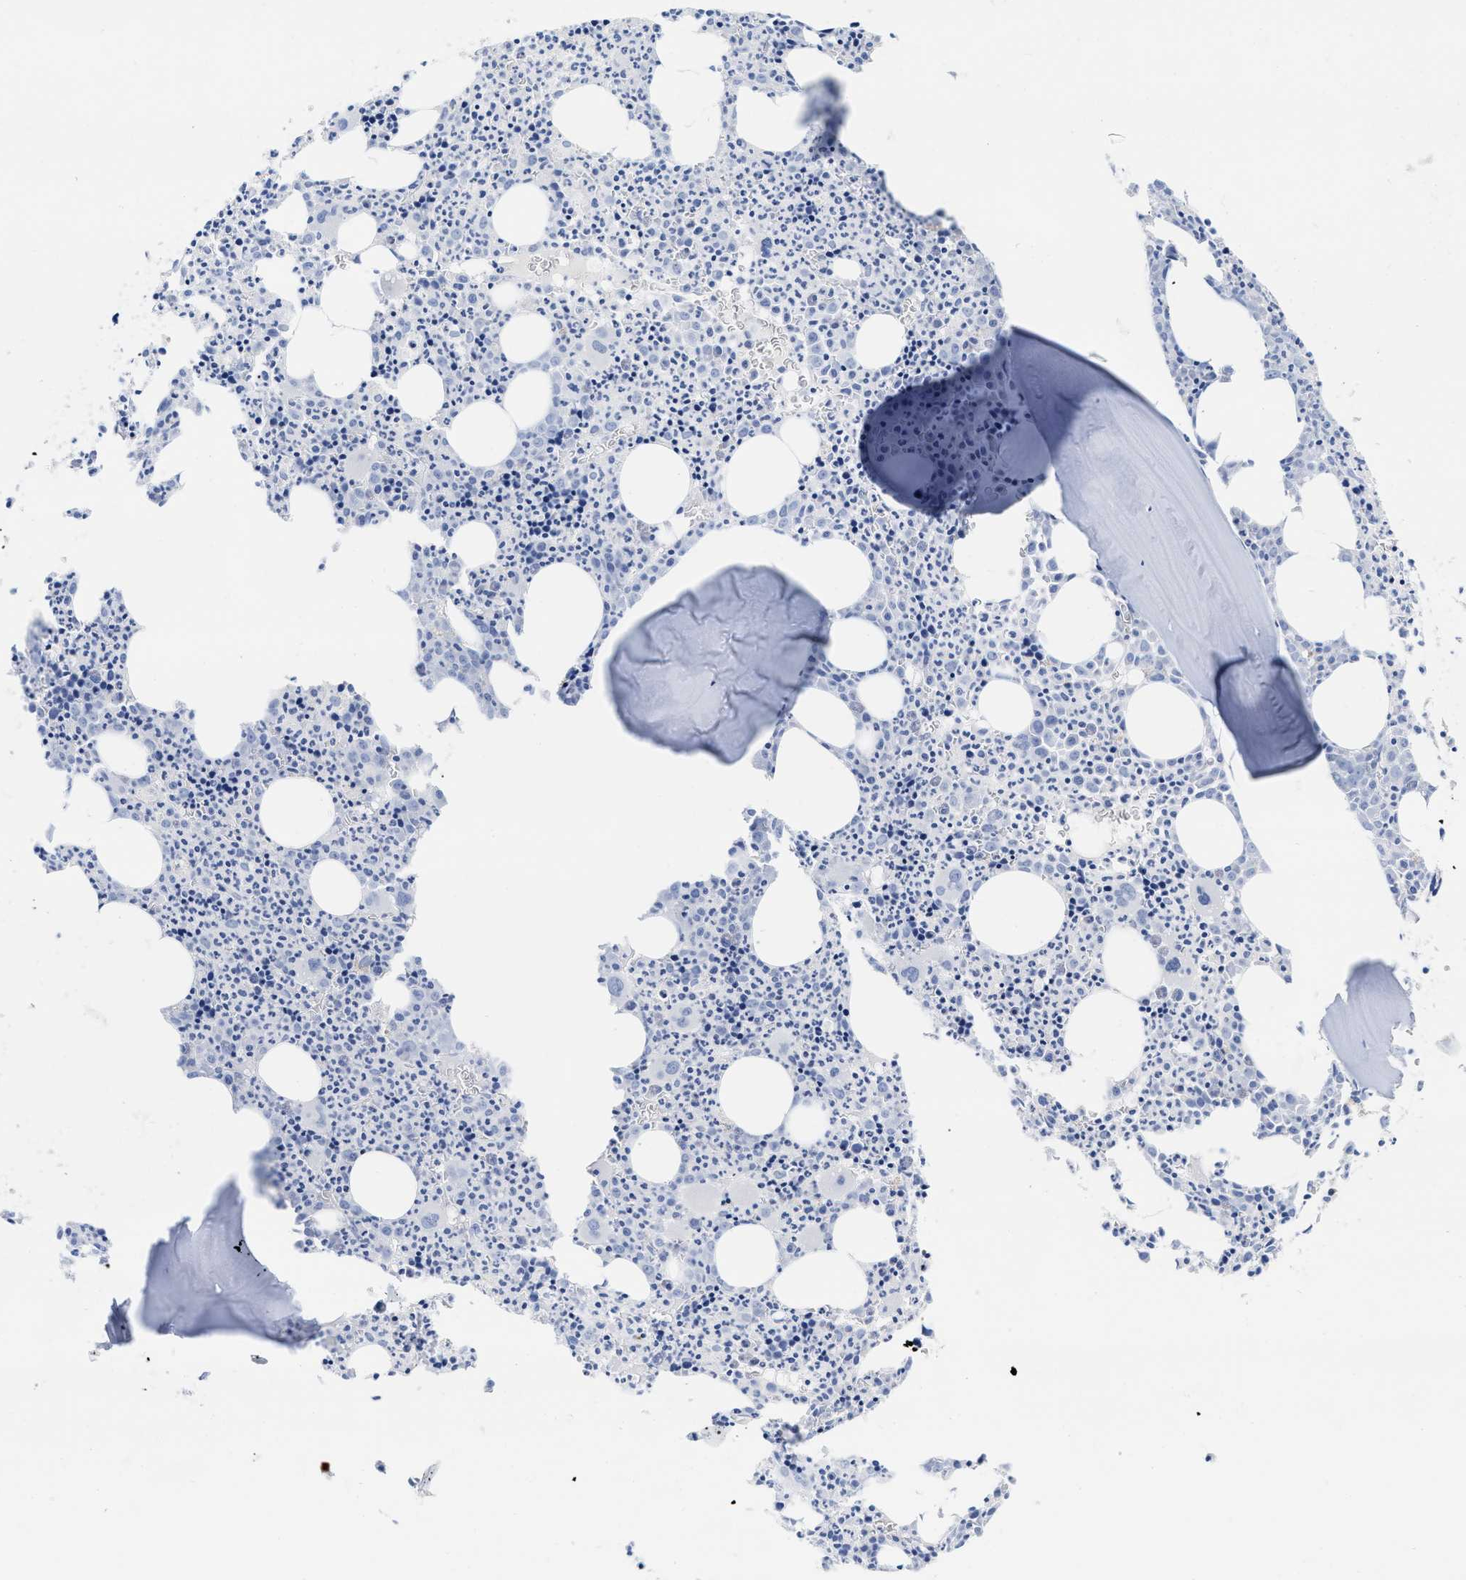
{"staining": {"intensity": "negative", "quantity": "none", "location": "none"}, "tissue": "bone marrow", "cell_type": "Hematopoietic cells", "image_type": "normal", "snomed": [{"axis": "morphology", "description": "Normal tissue, NOS"}, {"axis": "morphology", "description": "Inflammation, NOS"}, {"axis": "topography", "description": "Bone marrow"}], "caption": "Immunohistochemical staining of unremarkable human bone marrow displays no significant expression in hematopoietic cells.", "gene": "CER1", "patient": {"sex": "male", "age": 31}}